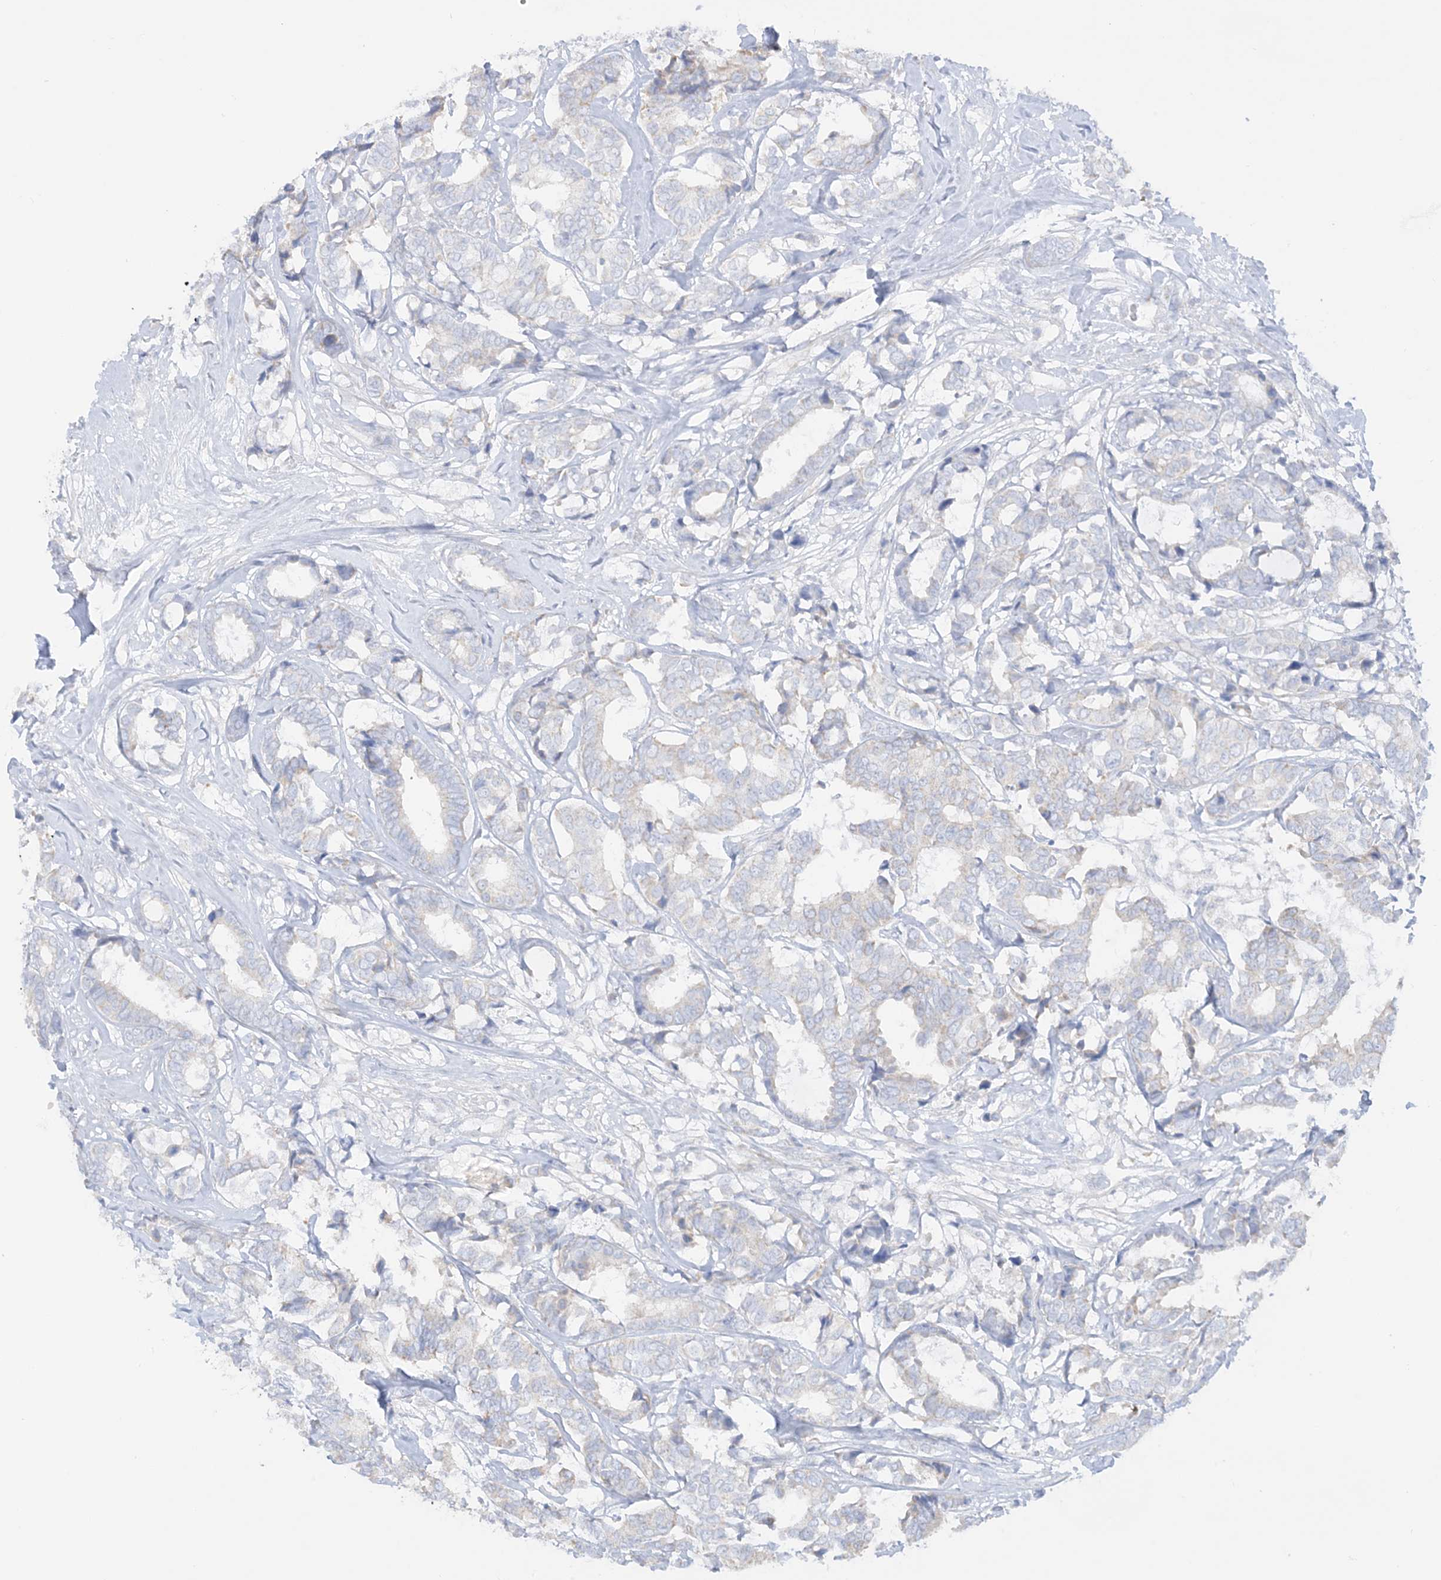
{"staining": {"intensity": "negative", "quantity": "none", "location": "none"}, "tissue": "breast cancer", "cell_type": "Tumor cells", "image_type": "cancer", "snomed": [{"axis": "morphology", "description": "Duct carcinoma"}, {"axis": "topography", "description": "Breast"}], "caption": "This photomicrograph is of breast invasive ductal carcinoma stained with immunohistochemistry (IHC) to label a protein in brown with the nuclei are counter-stained blue. There is no expression in tumor cells.", "gene": "SLC26A3", "patient": {"sex": "female", "age": 87}}